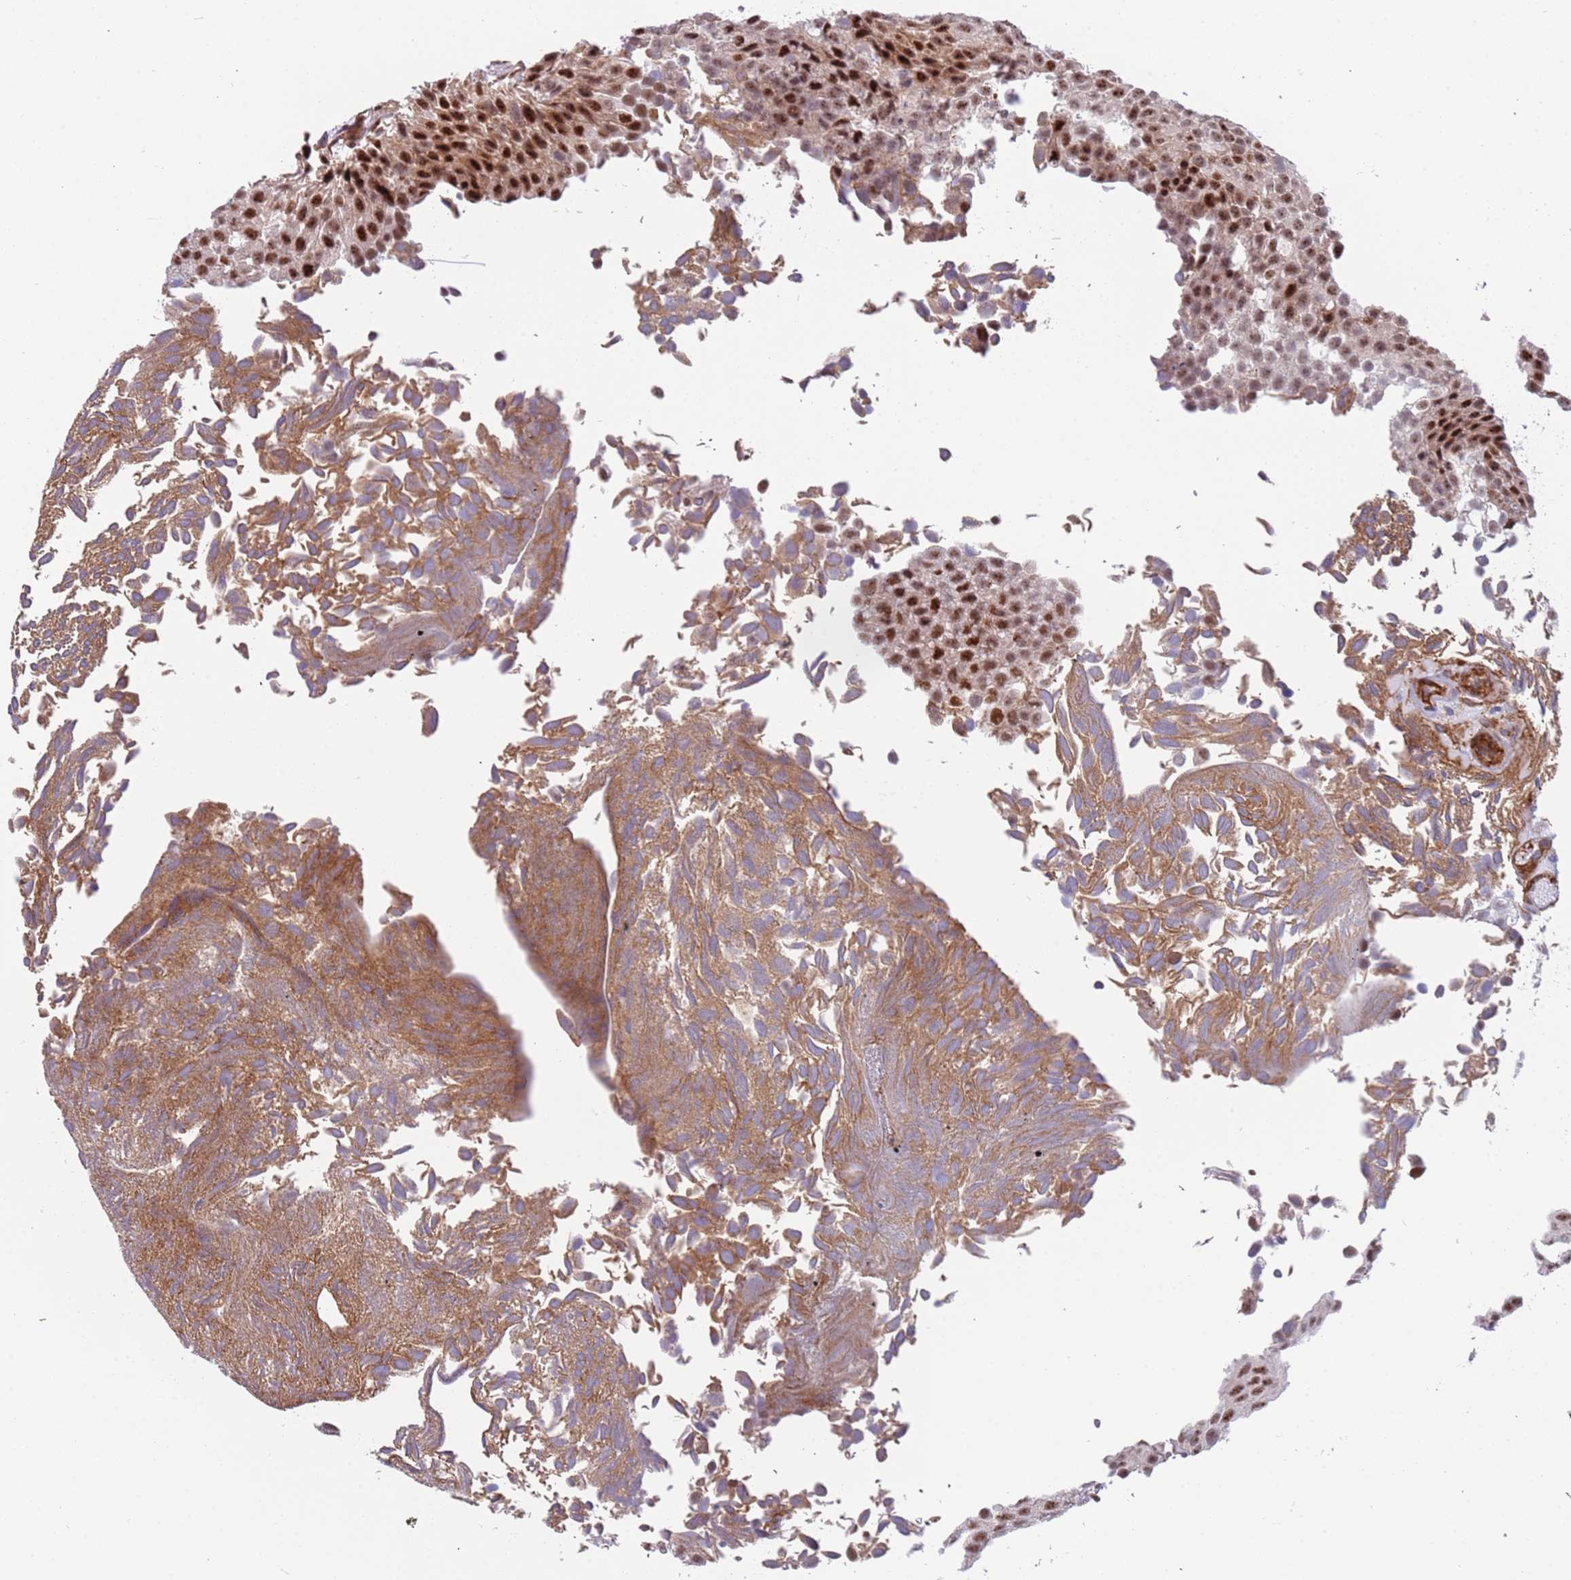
{"staining": {"intensity": "strong", "quantity": ">75%", "location": "cytoplasmic/membranous,nuclear"}, "tissue": "urothelial cancer", "cell_type": "Tumor cells", "image_type": "cancer", "snomed": [{"axis": "morphology", "description": "Urothelial carcinoma, Low grade"}, {"axis": "topography", "description": "Urinary bladder"}], "caption": "Human urothelial carcinoma (low-grade) stained with a brown dye shows strong cytoplasmic/membranous and nuclear positive positivity in approximately >75% of tumor cells.", "gene": "LRMDA", "patient": {"sex": "male", "age": 89}}